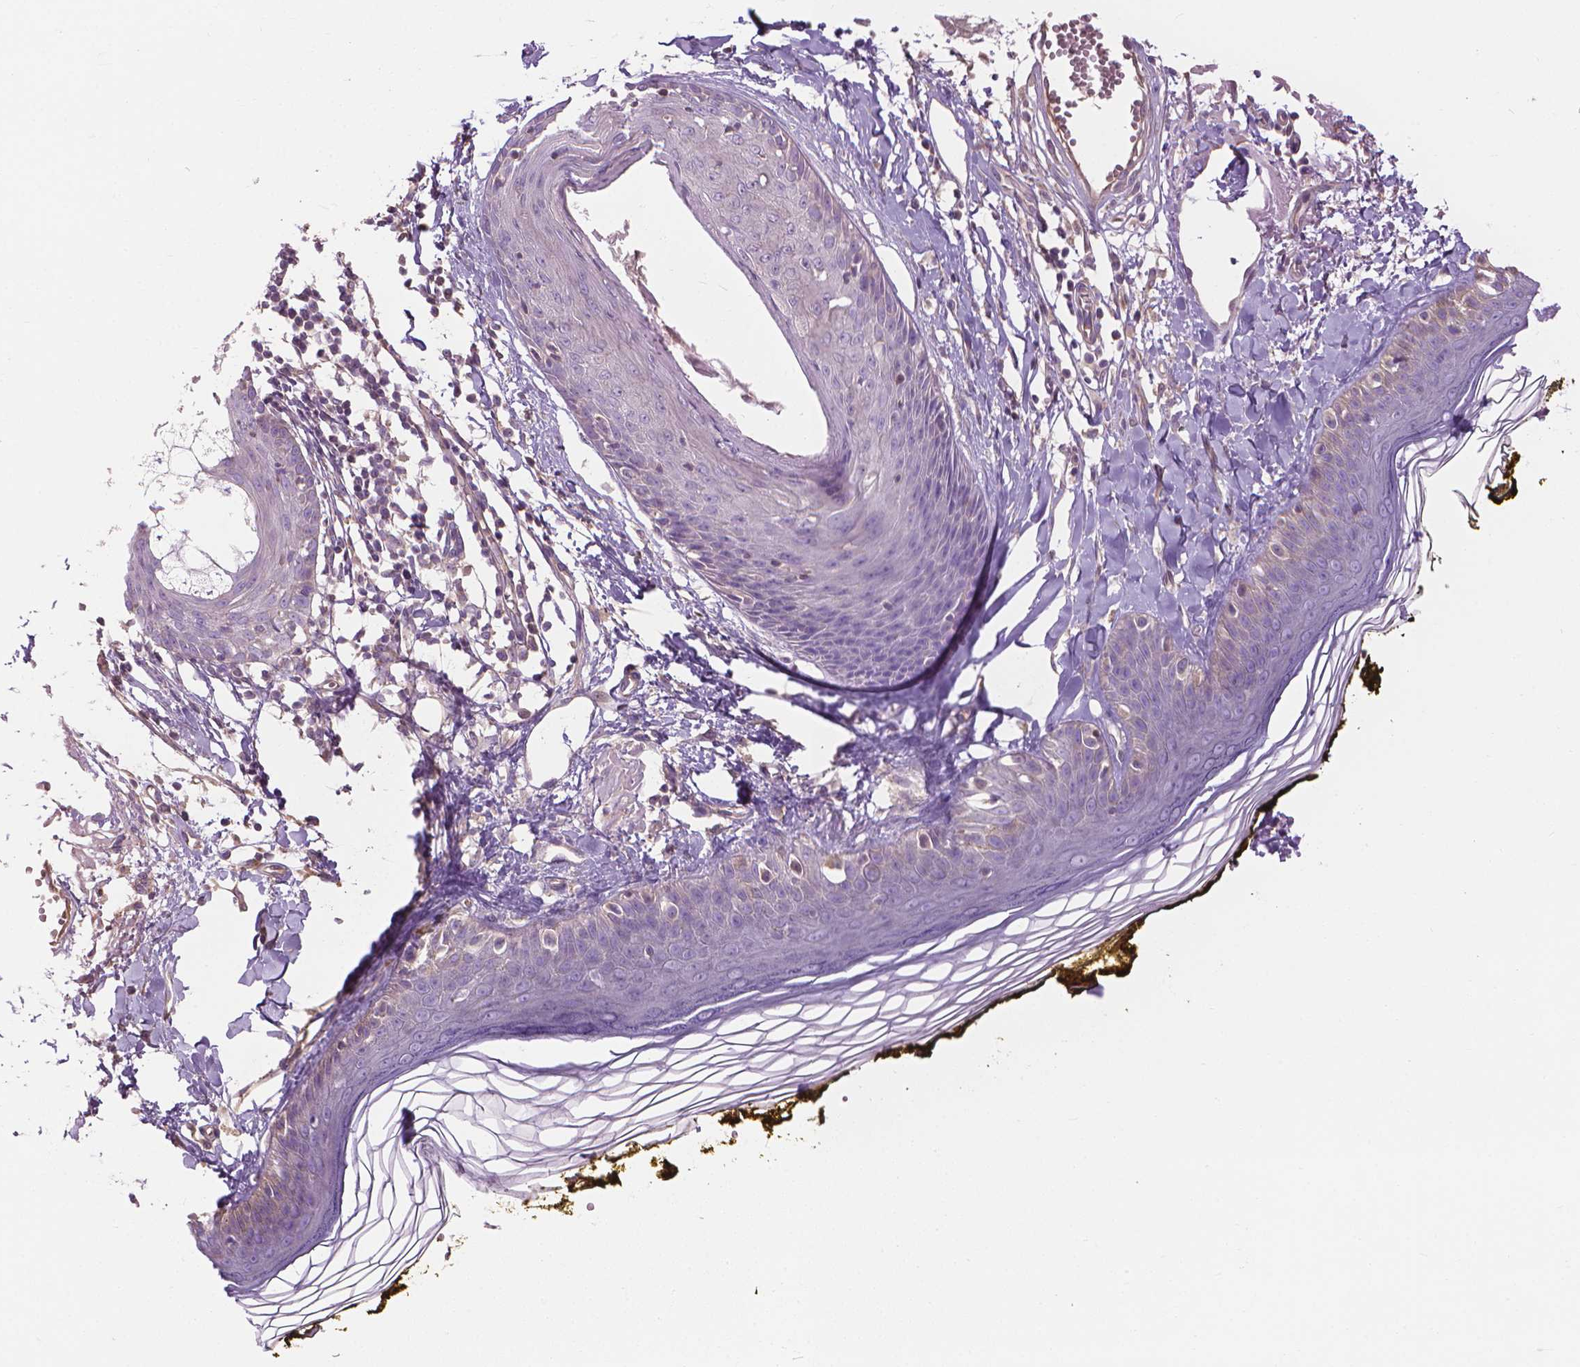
{"staining": {"intensity": "negative", "quantity": "none", "location": "none"}, "tissue": "skin", "cell_type": "Fibroblasts", "image_type": "normal", "snomed": [{"axis": "morphology", "description": "Normal tissue, NOS"}, {"axis": "topography", "description": "Skin"}], "caption": "Protein analysis of unremarkable skin displays no significant staining in fibroblasts. The staining was performed using DAB to visualize the protein expression in brown, while the nuclei were stained in blue with hematoxylin (Magnification: 20x).", "gene": "RIIAD1", "patient": {"sex": "male", "age": 76}}